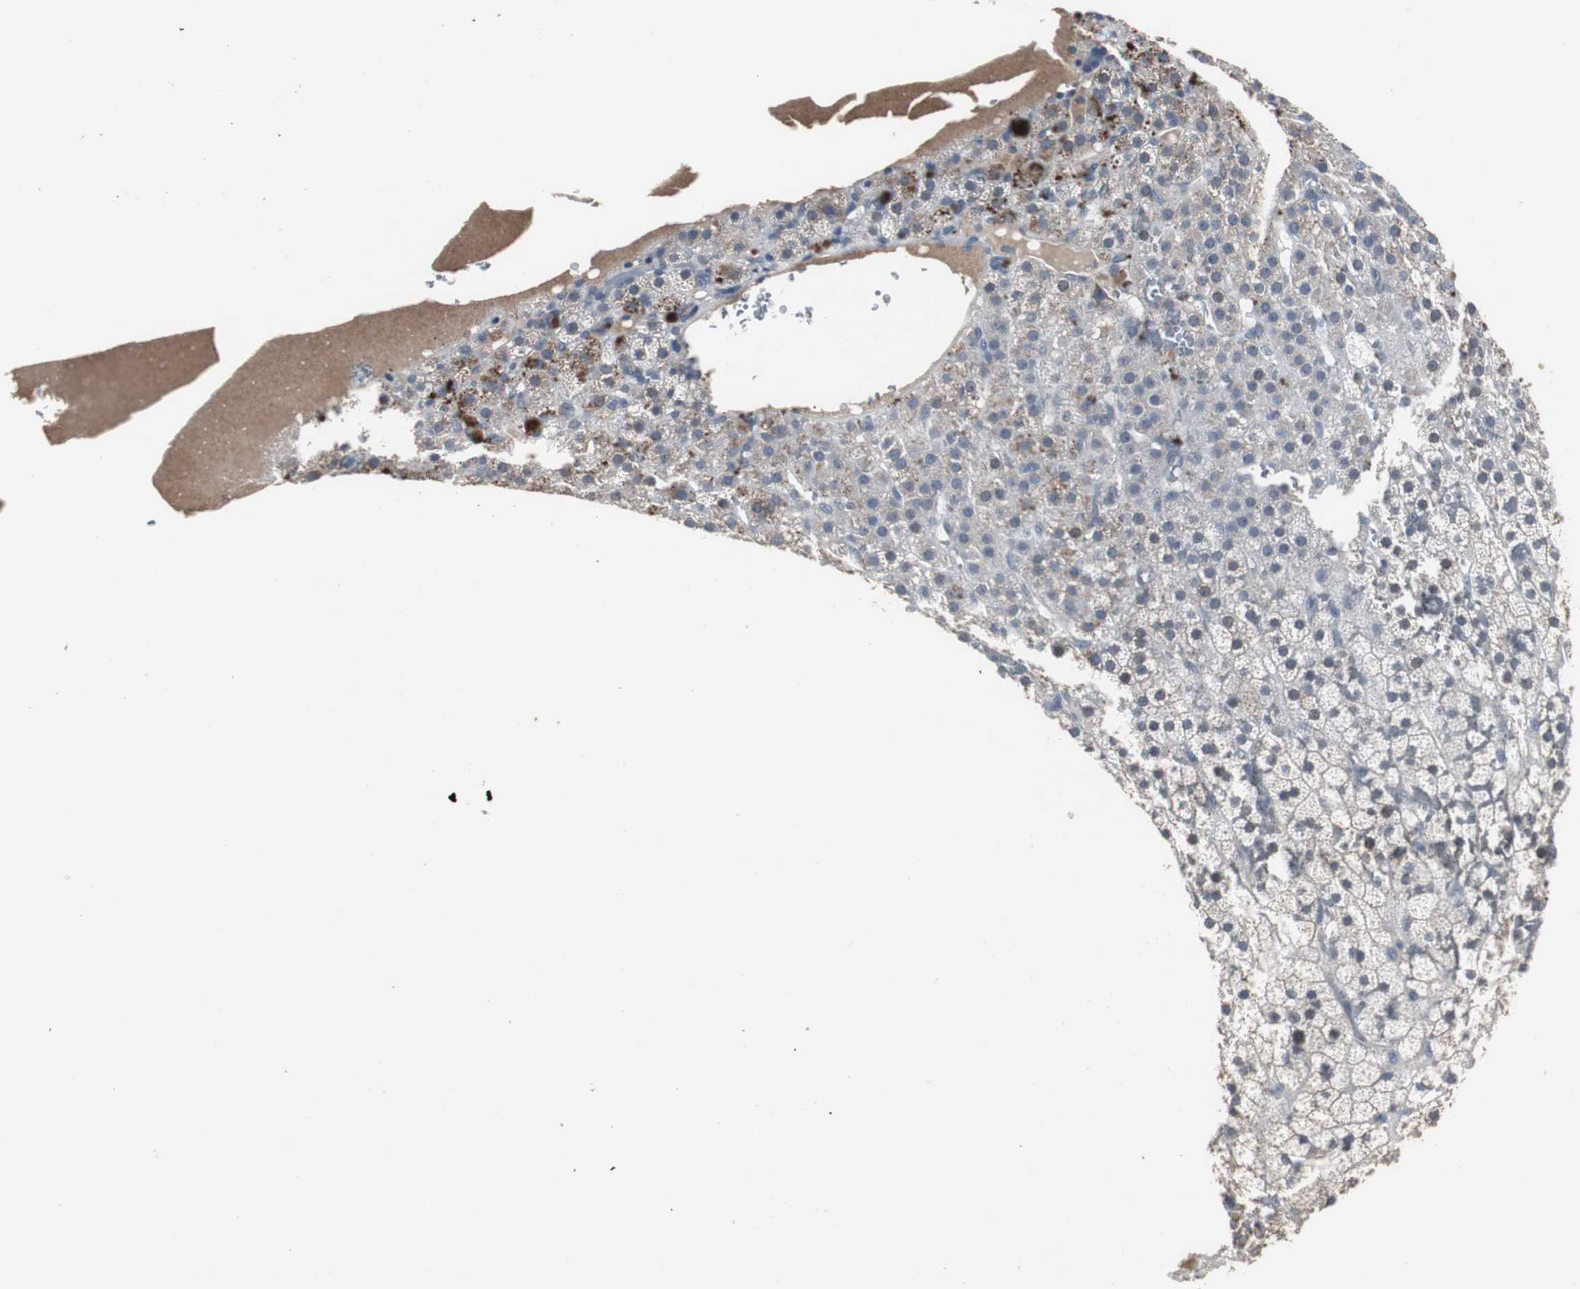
{"staining": {"intensity": "strong", "quantity": "<25%", "location": "cytoplasmic/membranous"}, "tissue": "adrenal gland", "cell_type": "Glandular cells", "image_type": "normal", "snomed": [{"axis": "morphology", "description": "Normal tissue, NOS"}, {"axis": "topography", "description": "Adrenal gland"}], "caption": "The micrograph exhibits immunohistochemical staining of benign adrenal gland. There is strong cytoplasmic/membranous positivity is identified in about <25% of glandular cells.", "gene": "ACAA1", "patient": {"sex": "male", "age": 35}}